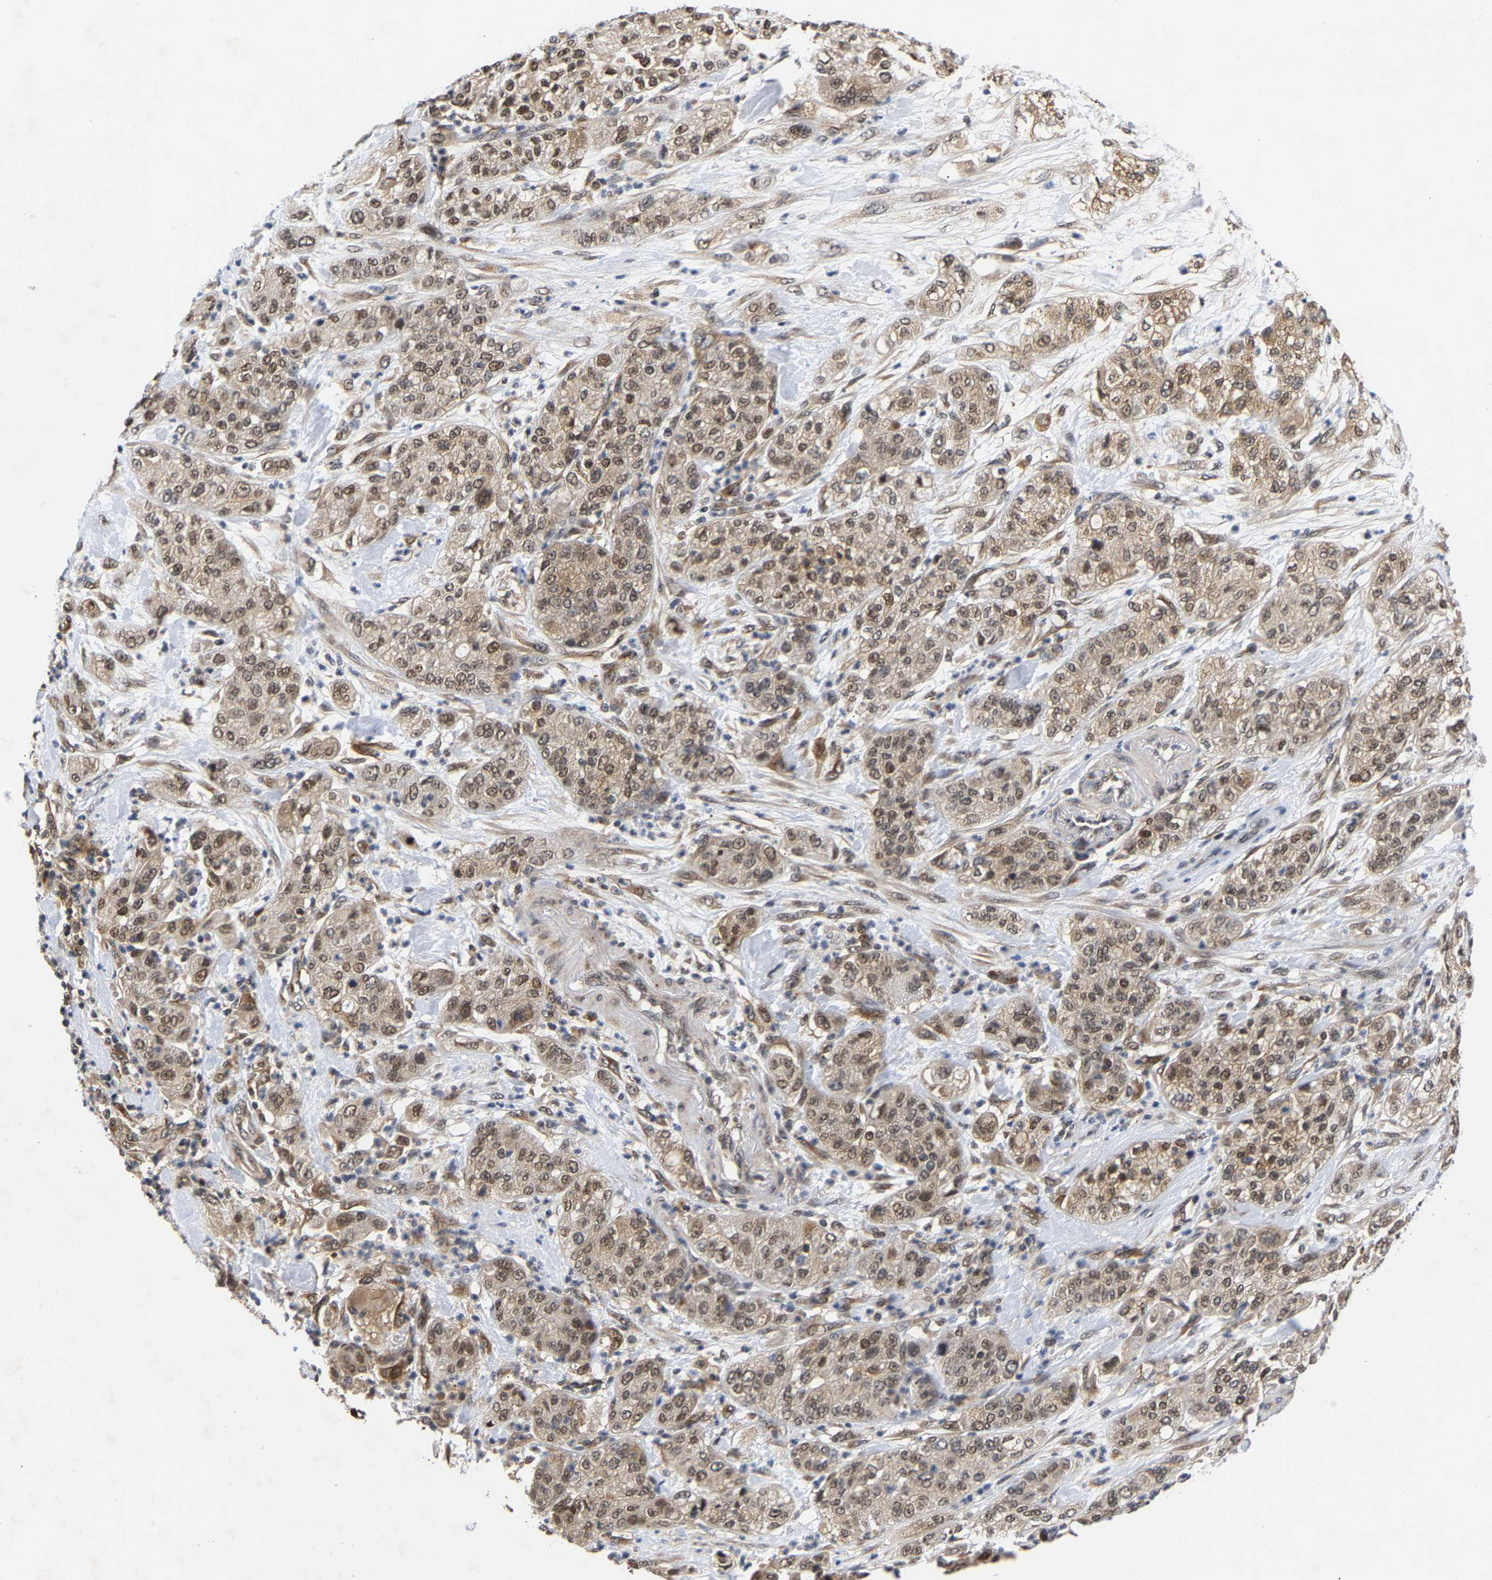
{"staining": {"intensity": "weak", "quantity": ">75%", "location": "cytoplasmic/membranous"}, "tissue": "pancreatic cancer", "cell_type": "Tumor cells", "image_type": "cancer", "snomed": [{"axis": "morphology", "description": "Adenocarcinoma, NOS"}, {"axis": "topography", "description": "Pancreas"}], "caption": "Immunohistochemical staining of human pancreatic adenocarcinoma displays low levels of weak cytoplasmic/membranous protein expression in approximately >75% of tumor cells. (Stains: DAB in brown, nuclei in blue, Microscopy: brightfield microscopy at high magnification).", "gene": "CLIP2", "patient": {"sex": "female", "age": 78}}